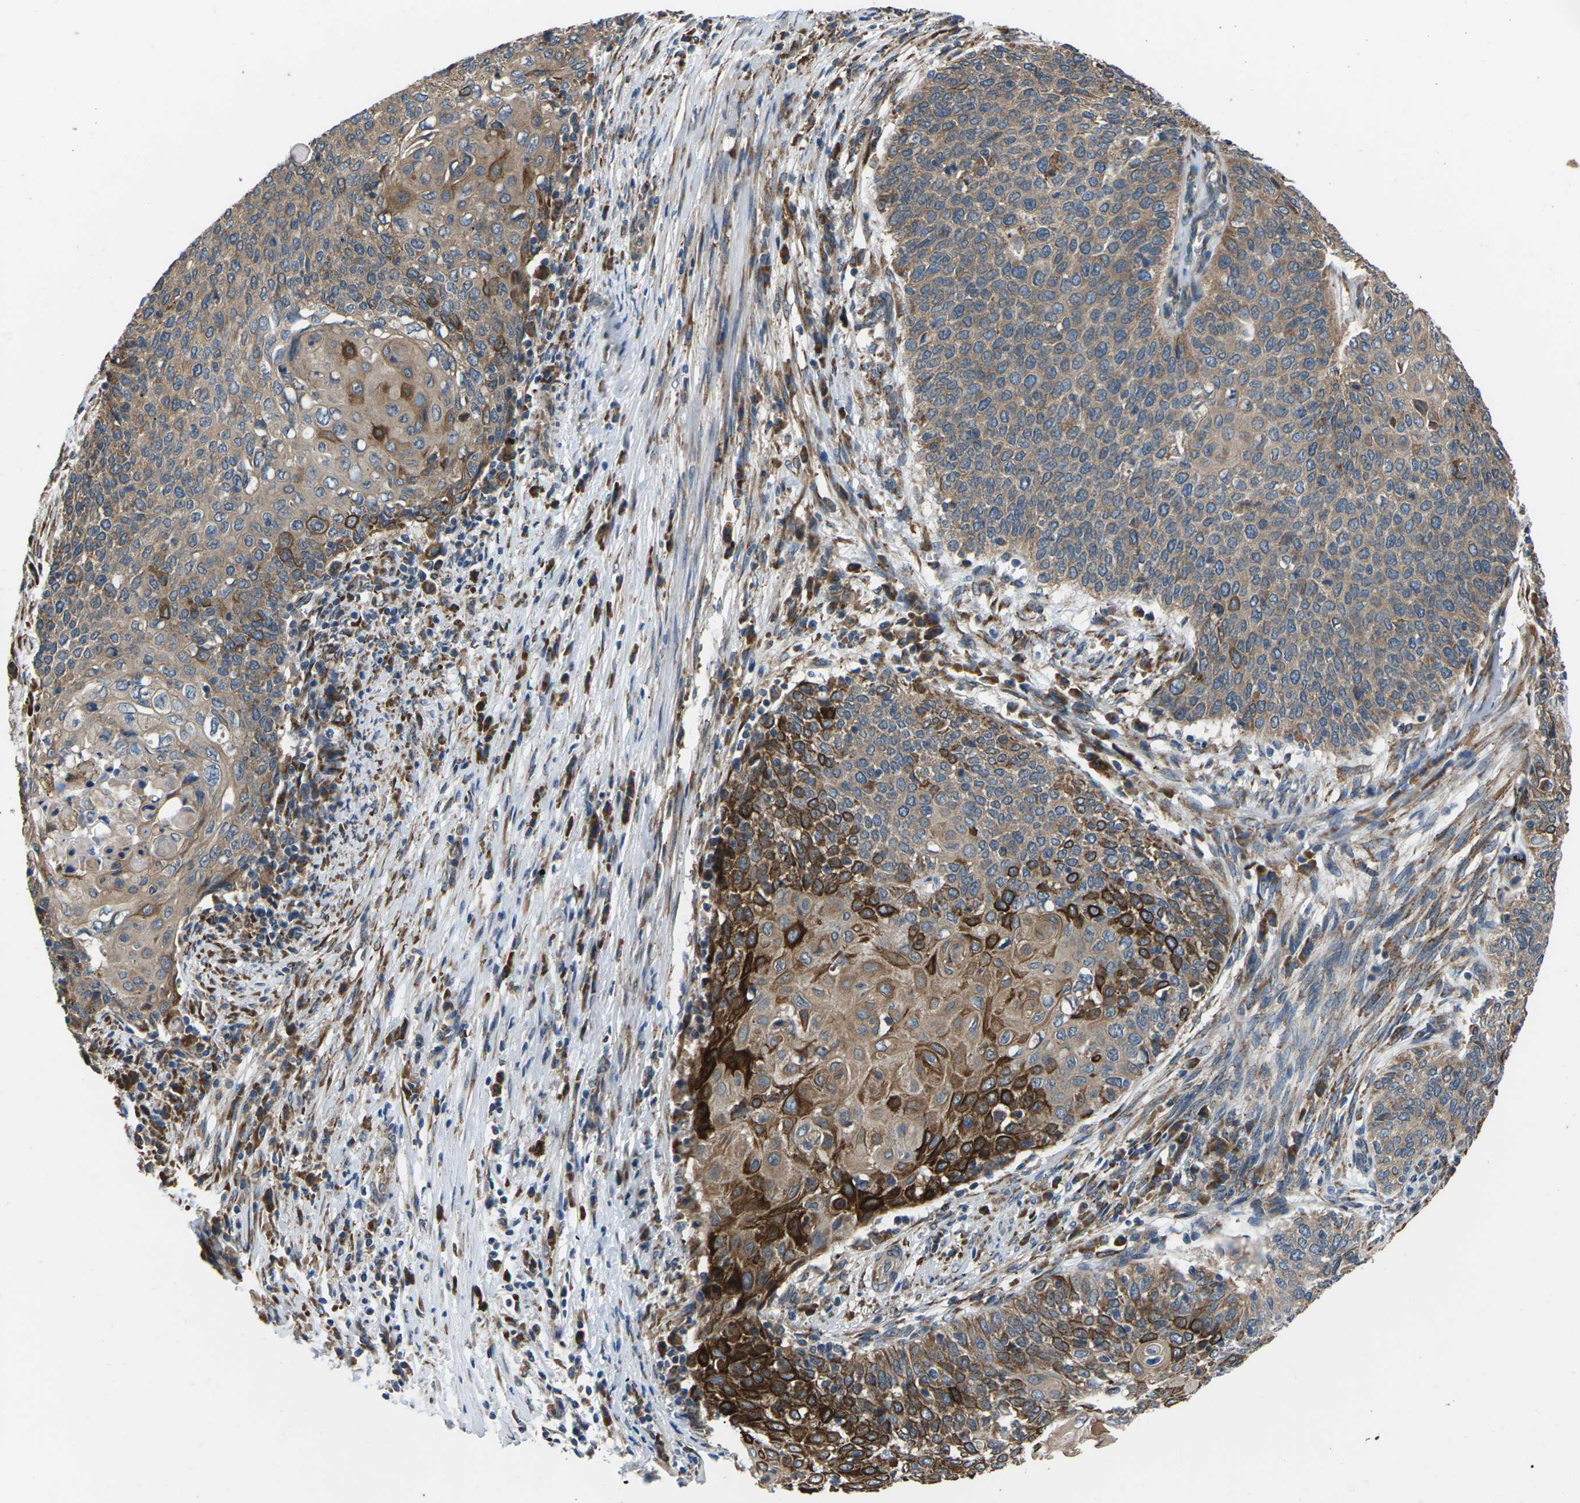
{"staining": {"intensity": "moderate", "quantity": ">75%", "location": "cytoplasmic/membranous"}, "tissue": "cervical cancer", "cell_type": "Tumor cells", "image_type": "cancer", "snomed": [{"axis": "morphology", "description": "Squamous cell carcinoma, NOS"}, {"axis": "topography", "description": "Cervix"}], "caption": "Tumor cells reveal medium levels of moderate cytoplasmic/membranous expression in approximately >75% of cells in human squamous cell carcinoma (cervical). Immunohistochemistry stains the protein in brown and the nuclei are stained blue.", "gene": "GABRP", "patient": {"sex": "female", "age": 39}}